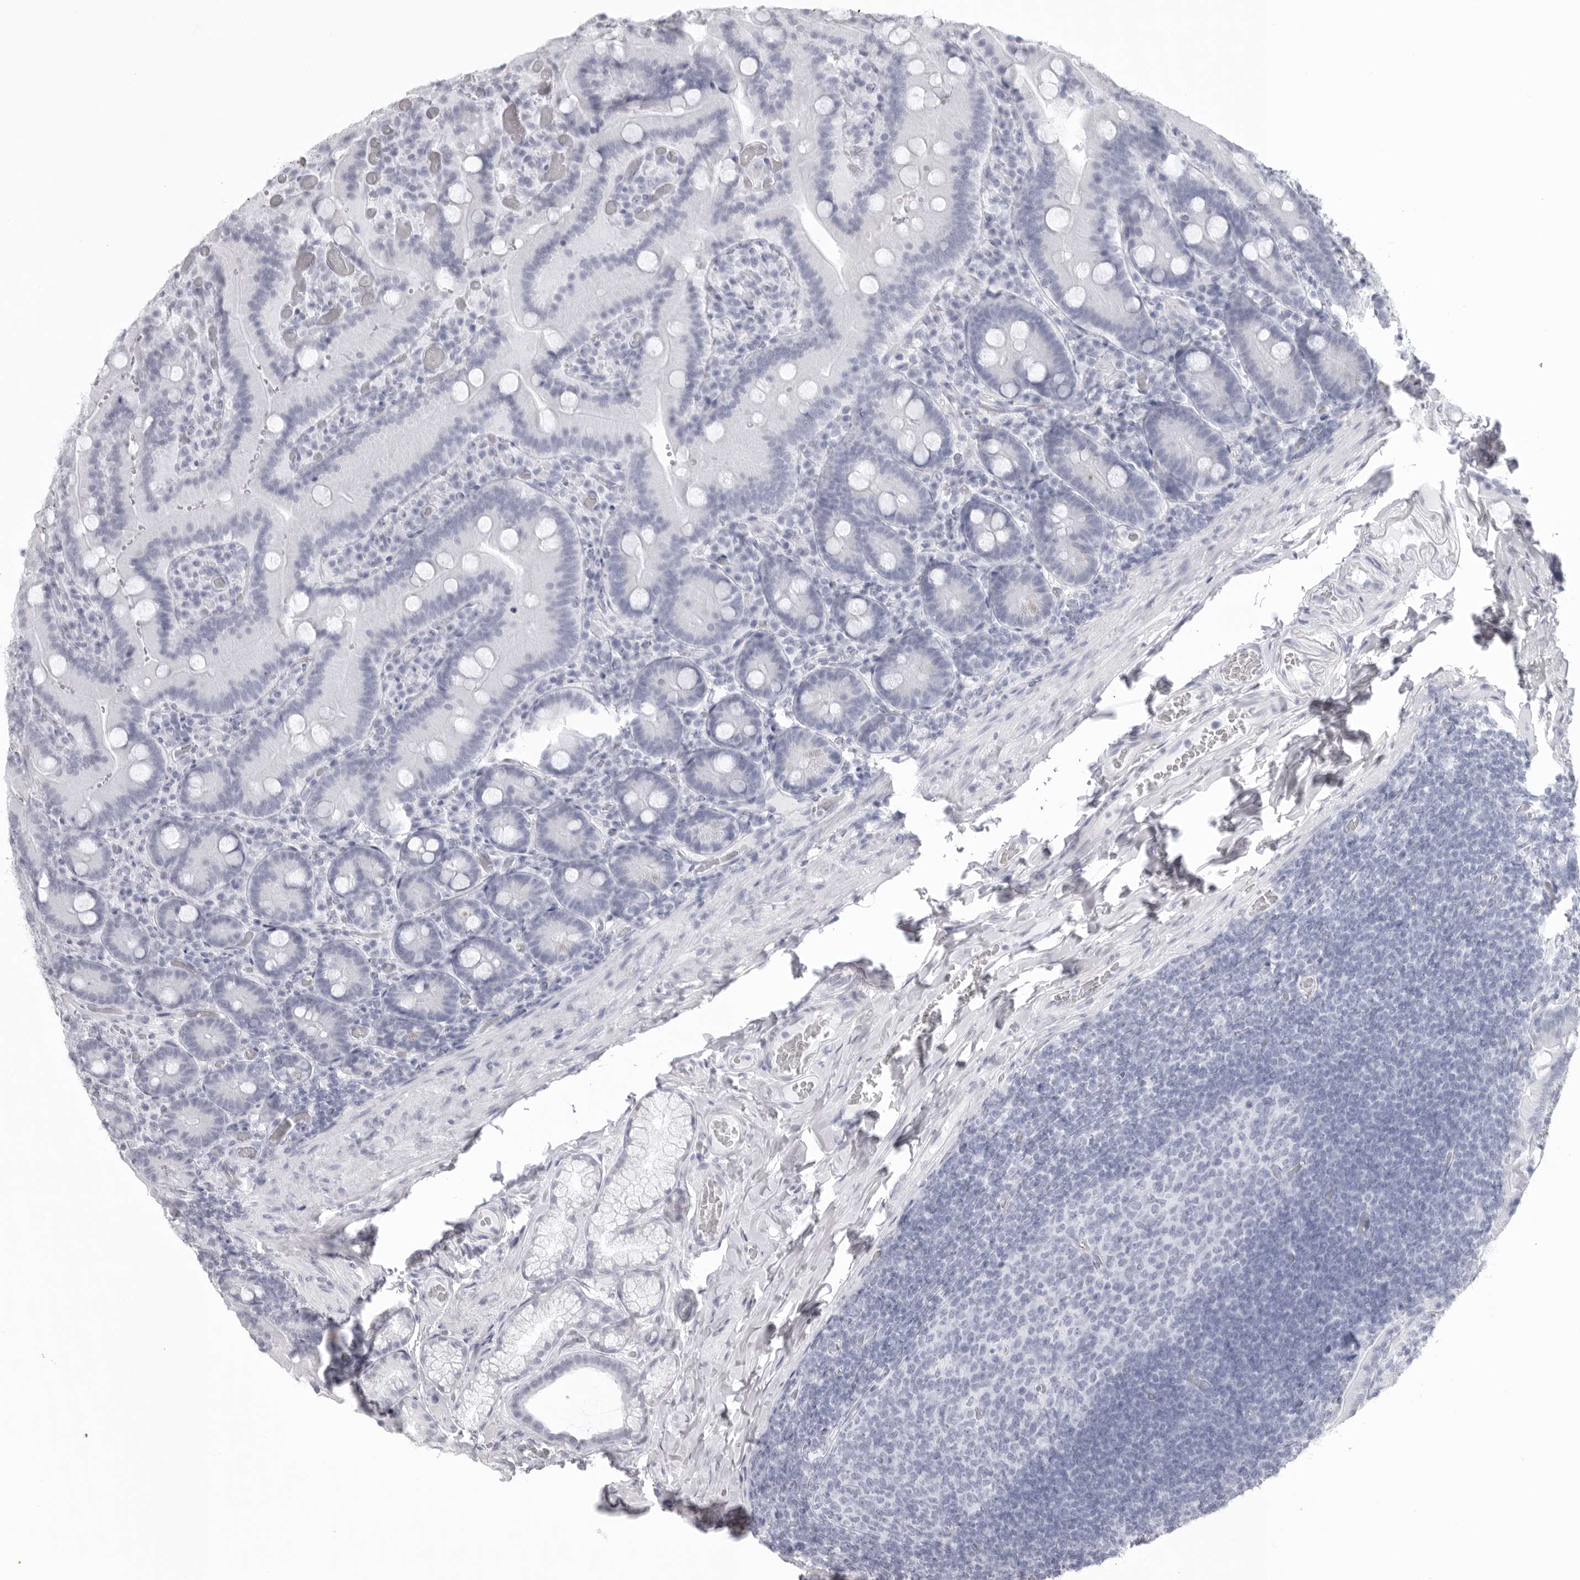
{"staining": {"intensity": "negative", "quantity": "none", "location": "none"}, "tissue": "duodenum", "cell_type": "Glandular cells", "image_type": "normal", "snomed": [{"axis": "morphology", "description": "Normal tissue, NOS"}, {"axis": "topography", "description": "Duodenum"}], "caption": "Glandular cells show no significant protein expression in unremarkable duodenum.", "gene": "KLK9", "patient": {"sex": "female", "age": 62}}